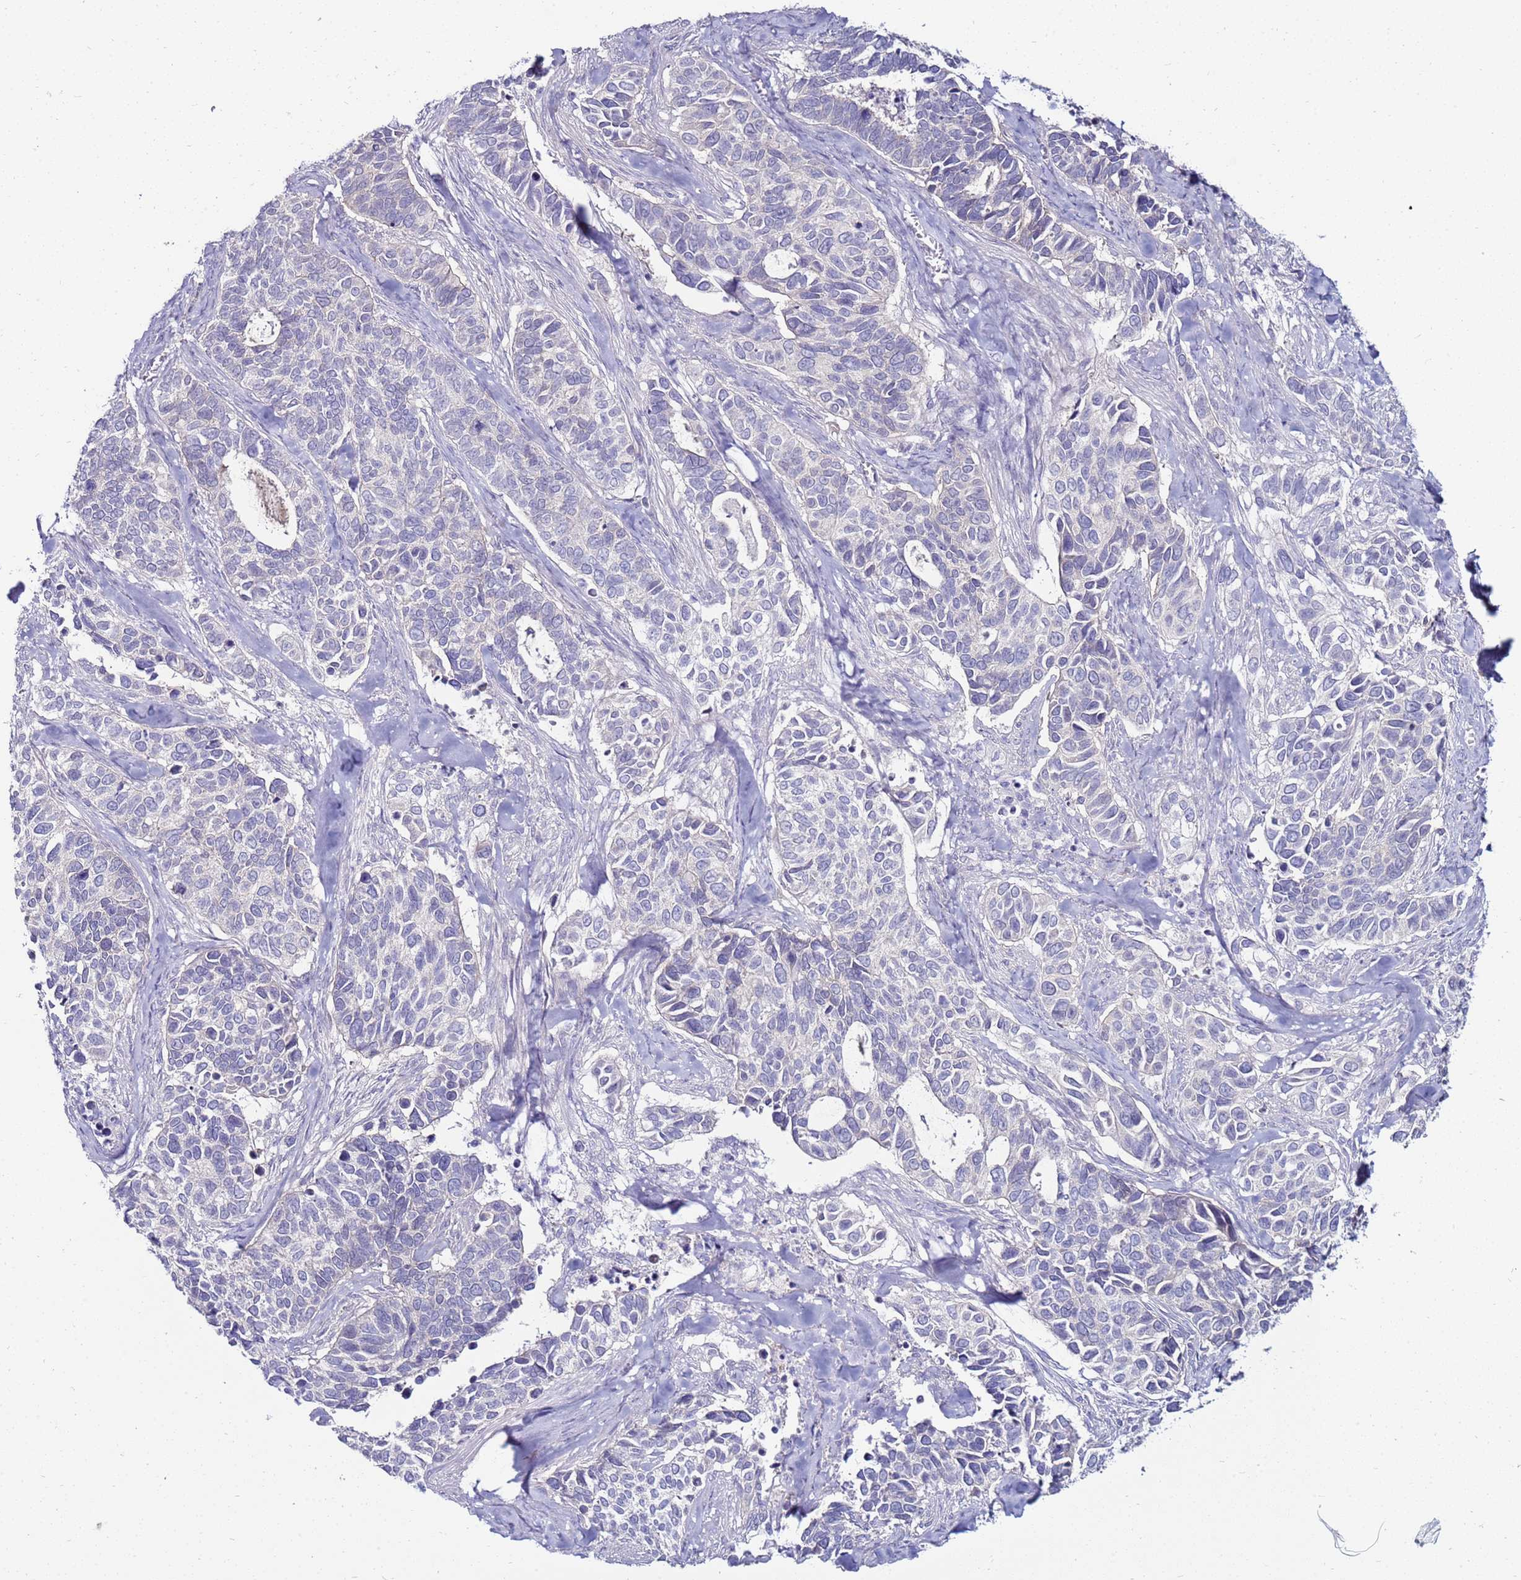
{"staining": {"intensity": "negative", "quantity": "none", "location": "none"}, "tissue": "cervical cancer", "cell_type": "Tumor cells", "image_type": "cancer", "snomed": [{"axis": "morphology", "description": "Squamous cell carcinoma, NOS"}, {"axis": "topography", "description": "Cervix"}], "caption": "Tumor cells are negative for protein expression in human cervical cancer (squamous cell carcinoma).", "gene": "GPN3", "patient": {"sex": "female", "age": 38}}